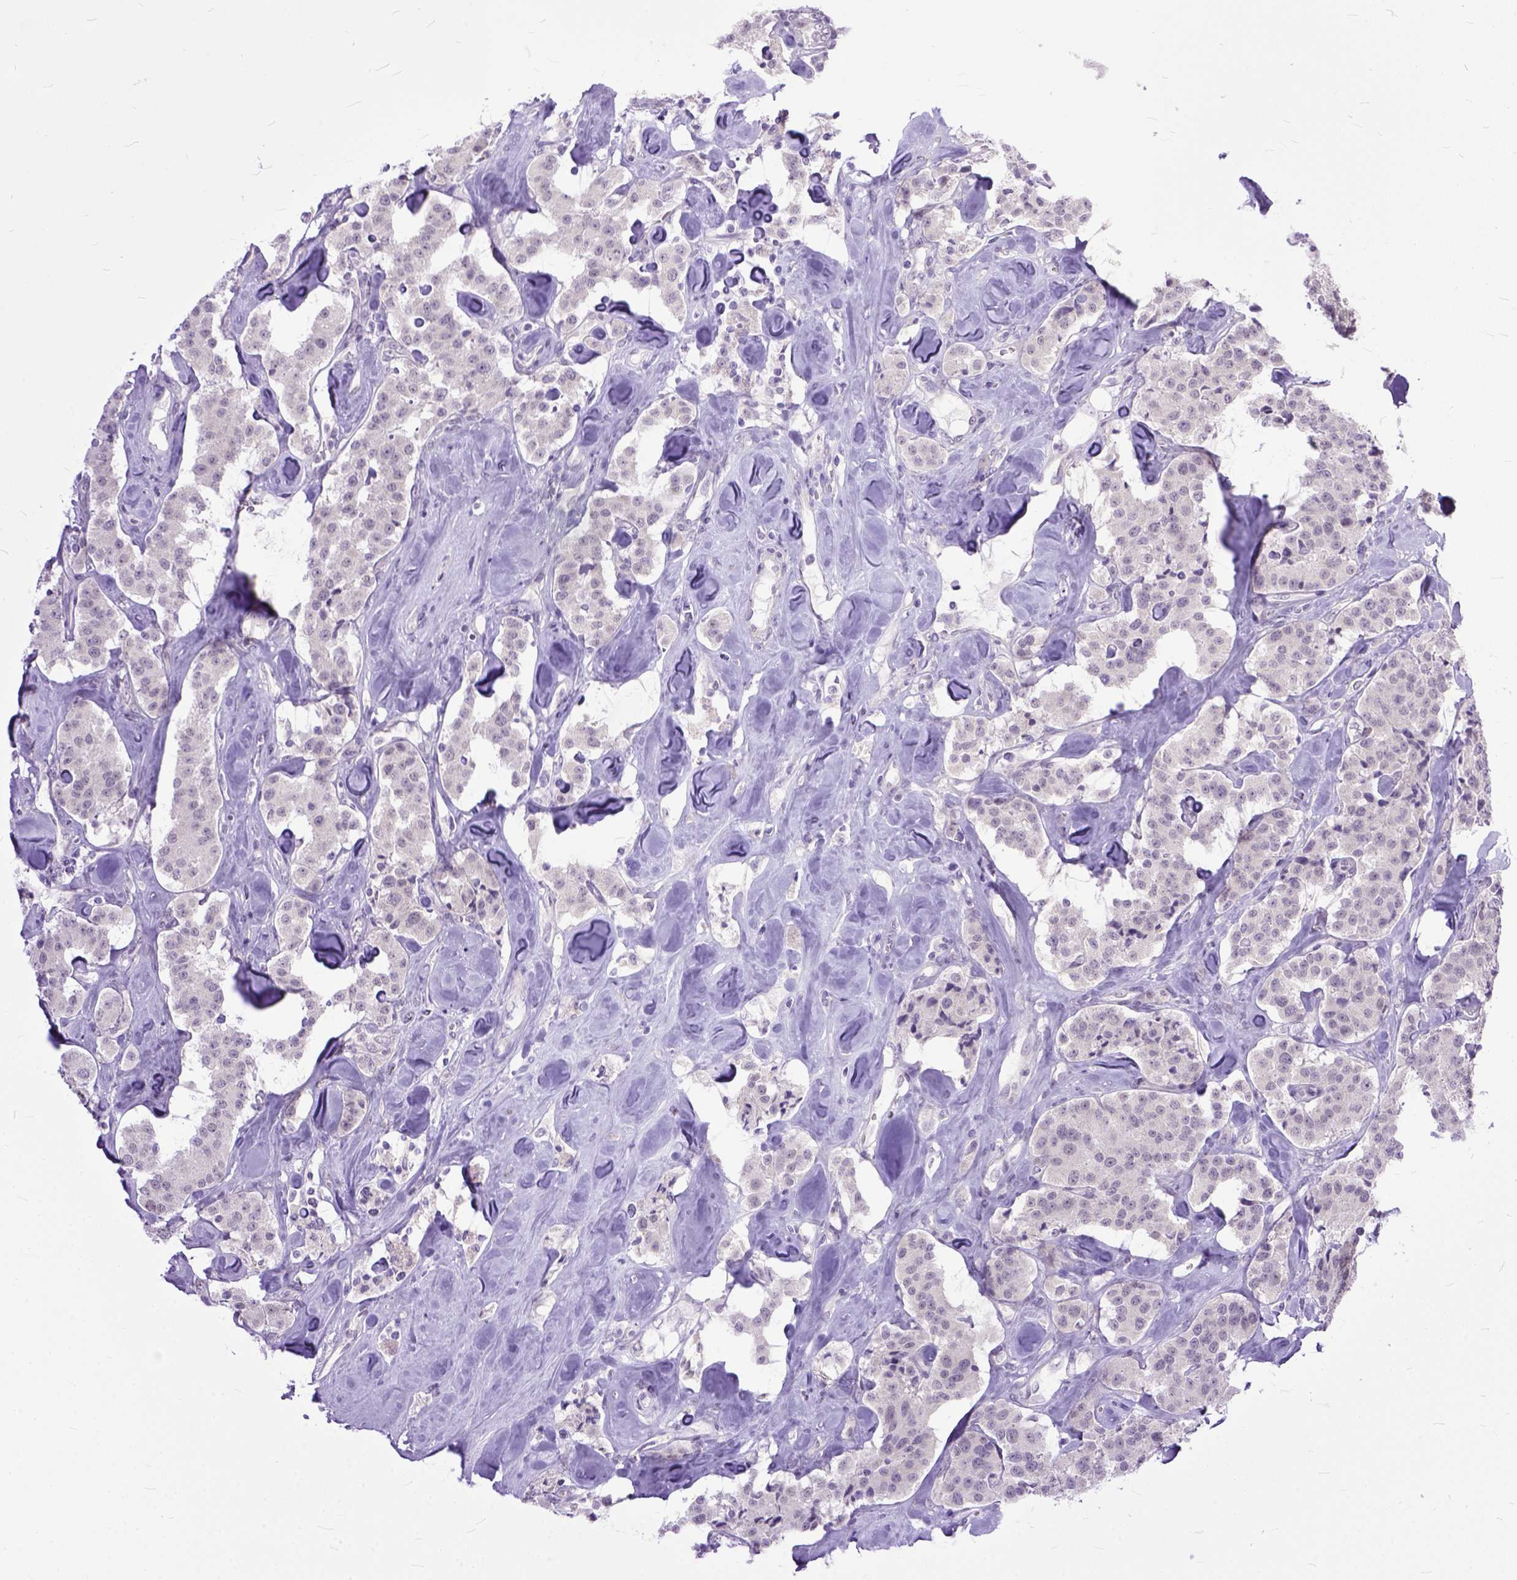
{"staining": {"intensity": "negative", "quantity": "none", "location": "none"}, "tissue": "carcinoid", "cell_type": "Tumor cells", "image_type": "cancer", "snomed": [{"axis": "morphology", "description": "Carcinoid, malignant, NOS"}, {"axis": "topography", "description": "Pancreas"}], "caption": "The micrograph exhibits no staining of tumor cells in carcinoid.", "gene": "TCEAL7", "patient": {"sex": "male", "age": 41}}